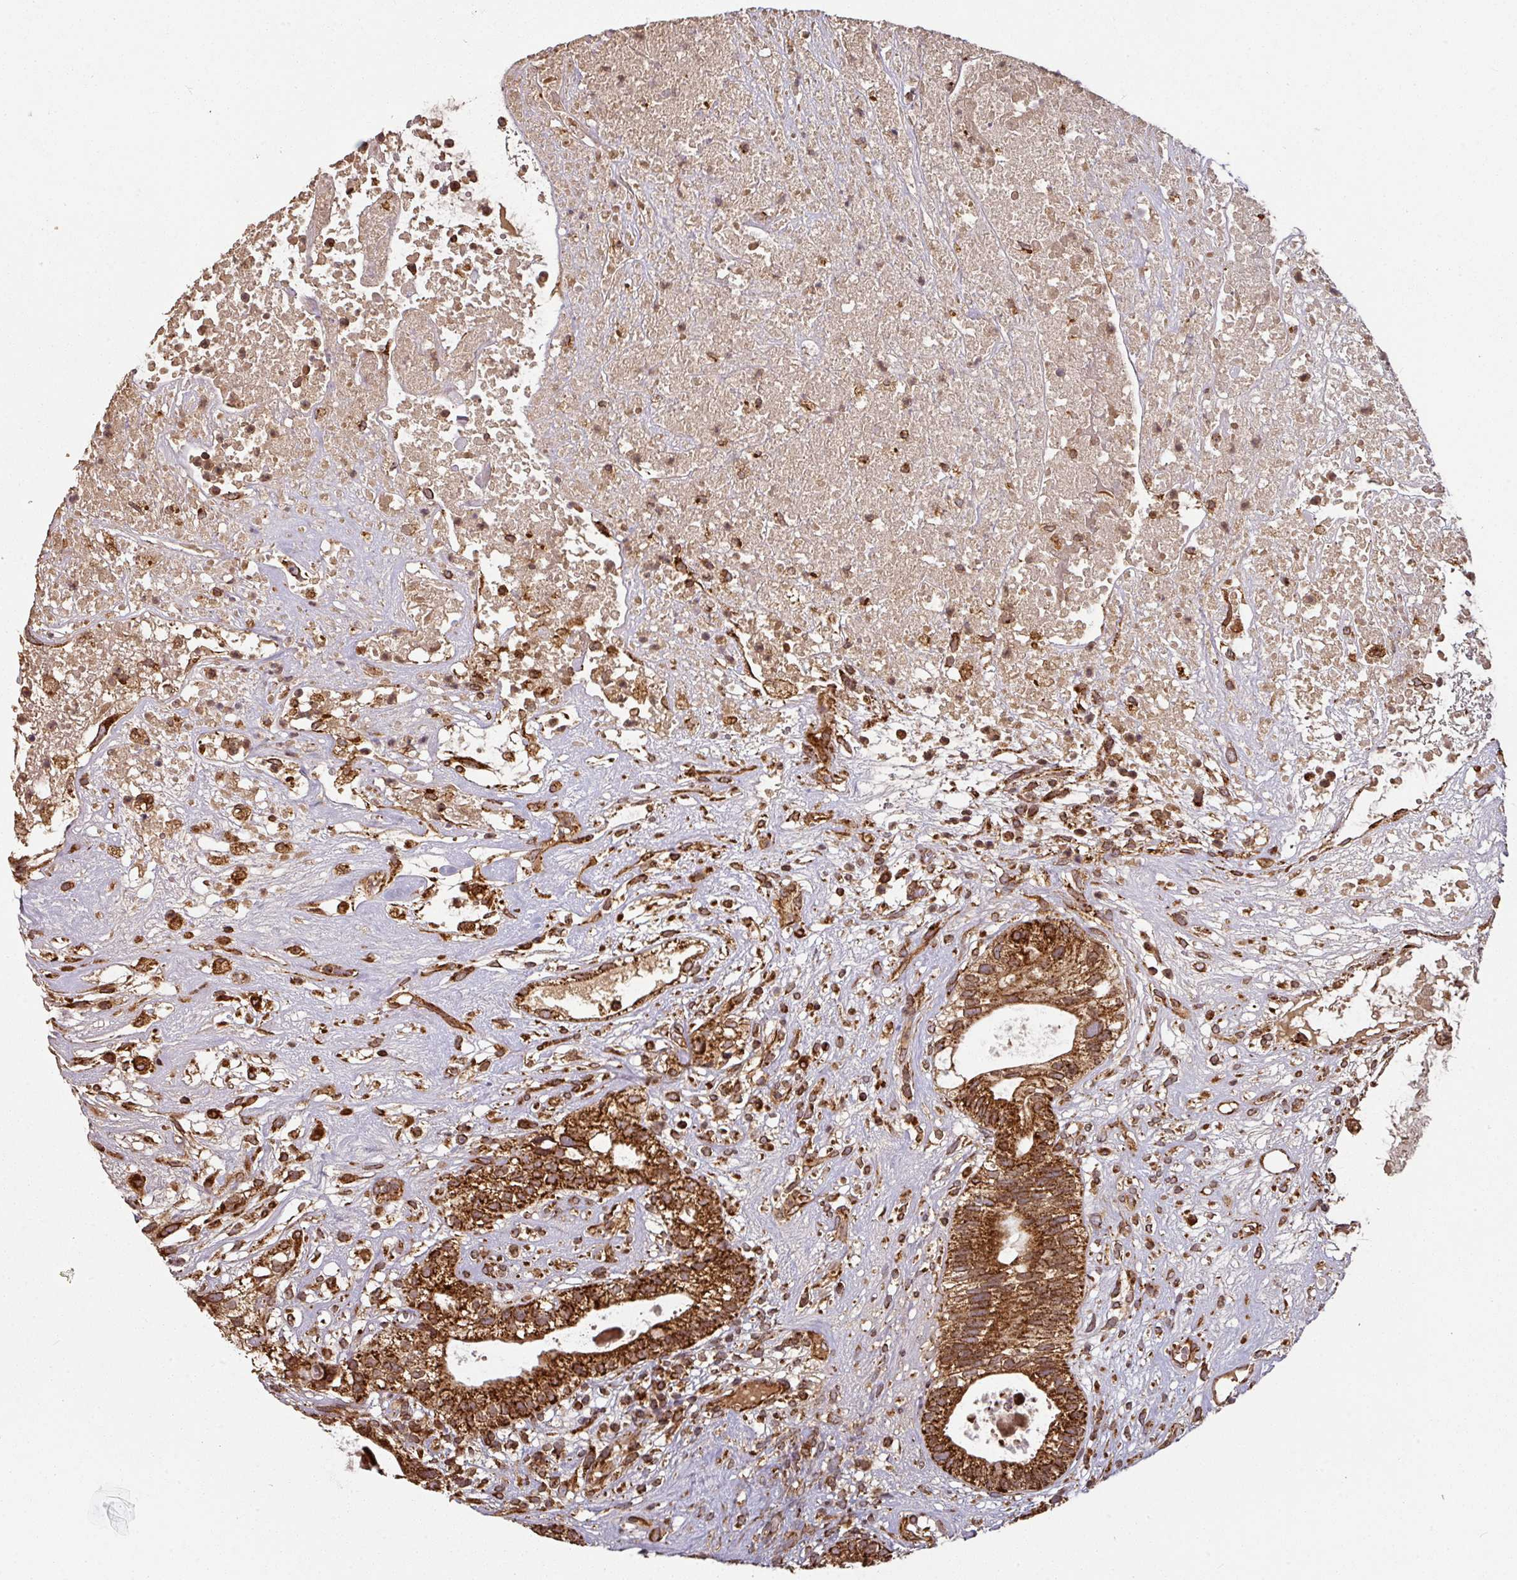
{"staining": {"intensity": "strong", "quantity": ">75%", "location": "cytoplasmic/membranous"}, "tissue": "testis cancer", "cell_type": "Tumor cells", "image_type": "cancer", "snomed": [{"axis": "morphology", "description": "Seminoma, NOS"}, {"axis": "morphology", "description": "Carcinoma, Embryonal, NOS"}, {"axis": "topography", "description": "Testis"}], "caption": "The micrograph reveals immunohistochemical staining of seminoma (testis). There is strong cytoplasmic/membranous expression is appreciated in approximately >75% of tumor cells. The protein is stained brown, and the nuclei are stained in blue (DAB IHC with brightfield microscopy, high magnification).", "gene": "TRAP1", "patient": {"sex": "male", "age": 41}}